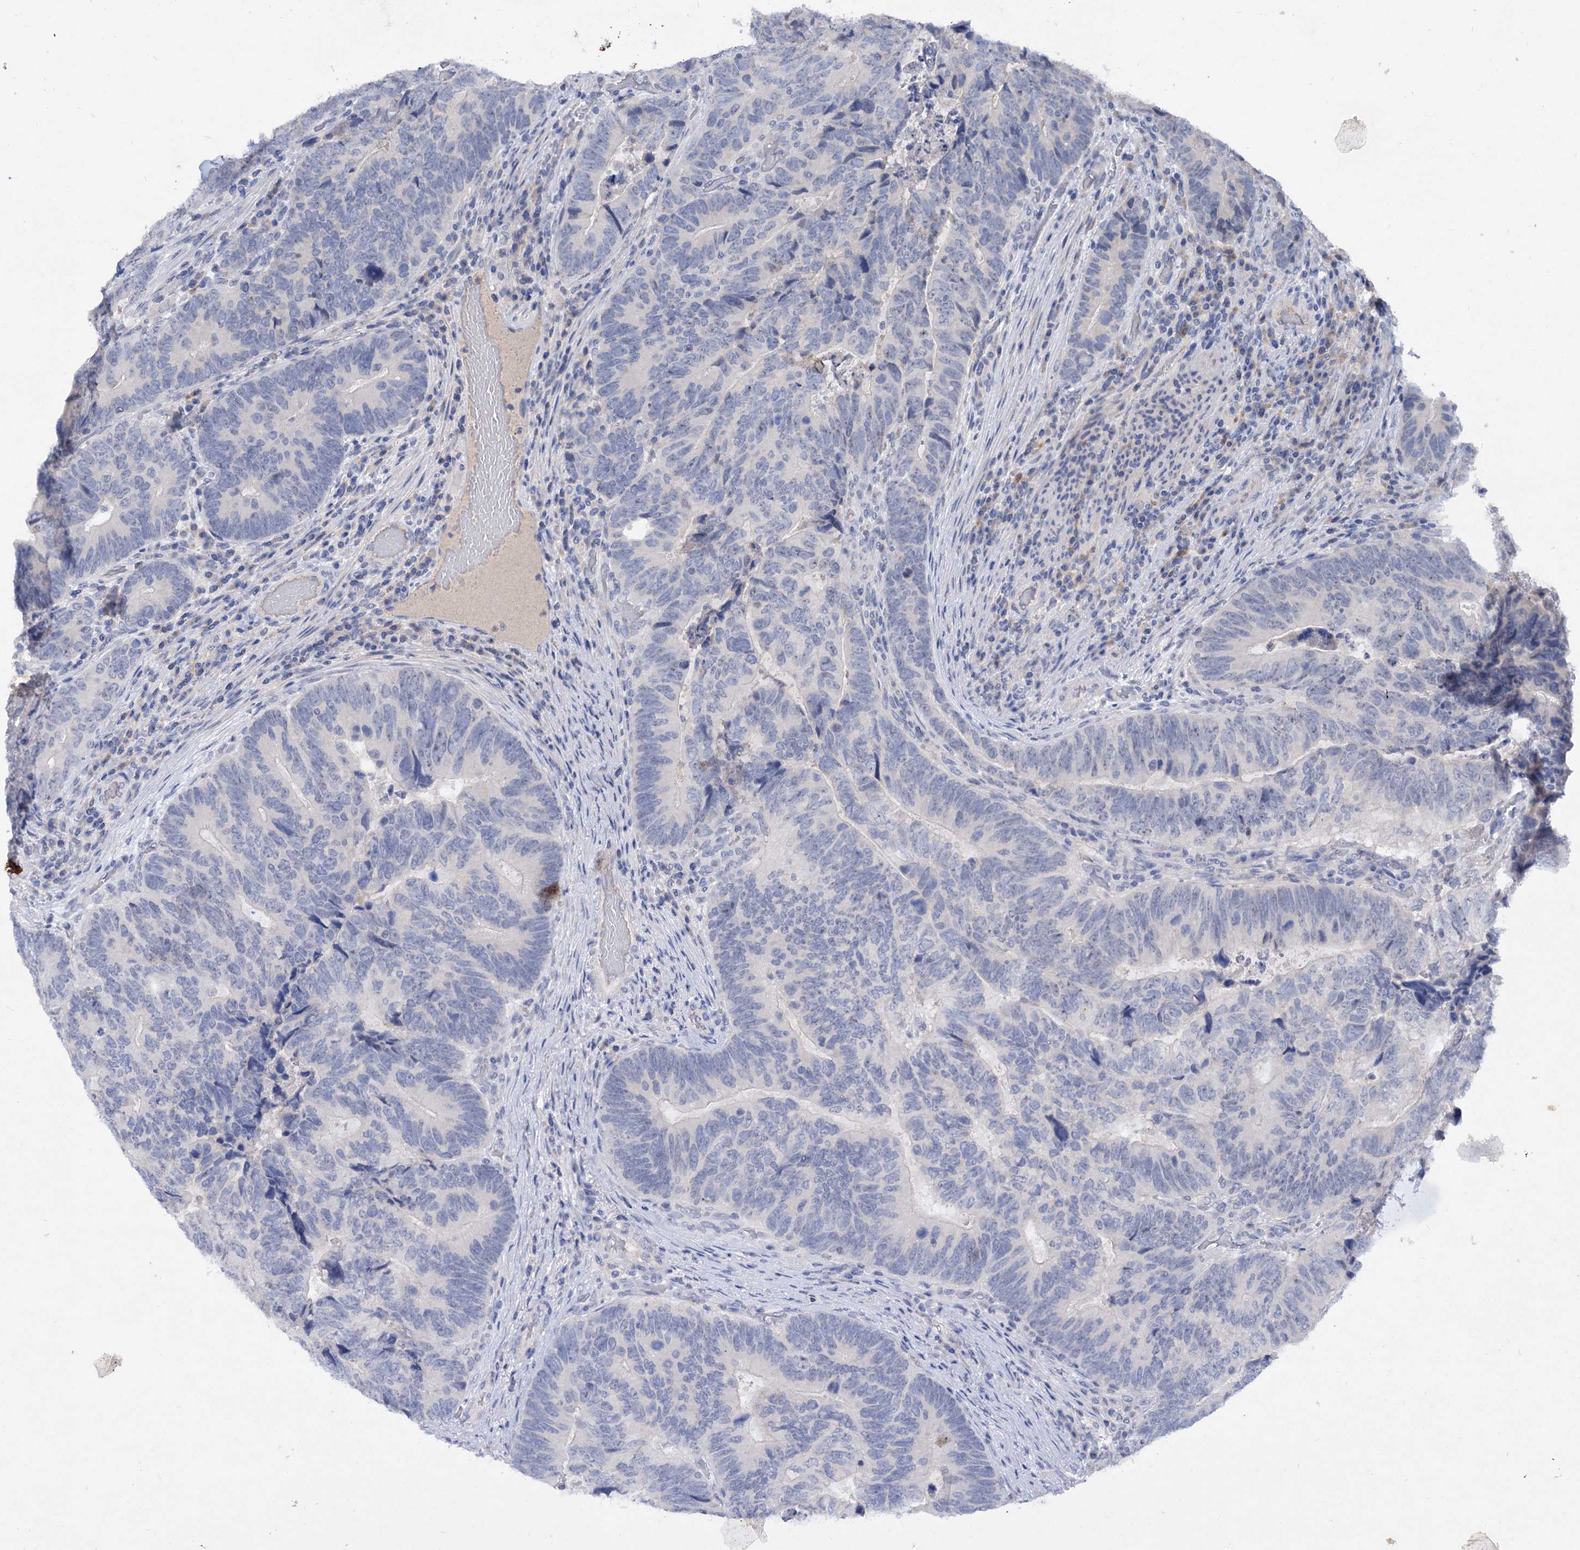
{"staining": {"intensity": "negative", "quantity": "none", "location": "none"}, "tissue": "colorectal cancer", "cell_type": "Tumor cells", "image_type": "cancer", "snomed": [{"axis": "morphology", "description": "Adenocarcinoma, NOS"}, {"axis": "topography", "description": "Colon"}], "caption": "Adenocarcinoma (colorectal) was stained to show a protein in brown. There is no significant expression in tumor cells. (DAB IHC visualized using brightfield microscopy, high magnification).", "gene": "ATP4A", "patient": {"sex": "female", "age": 67}}